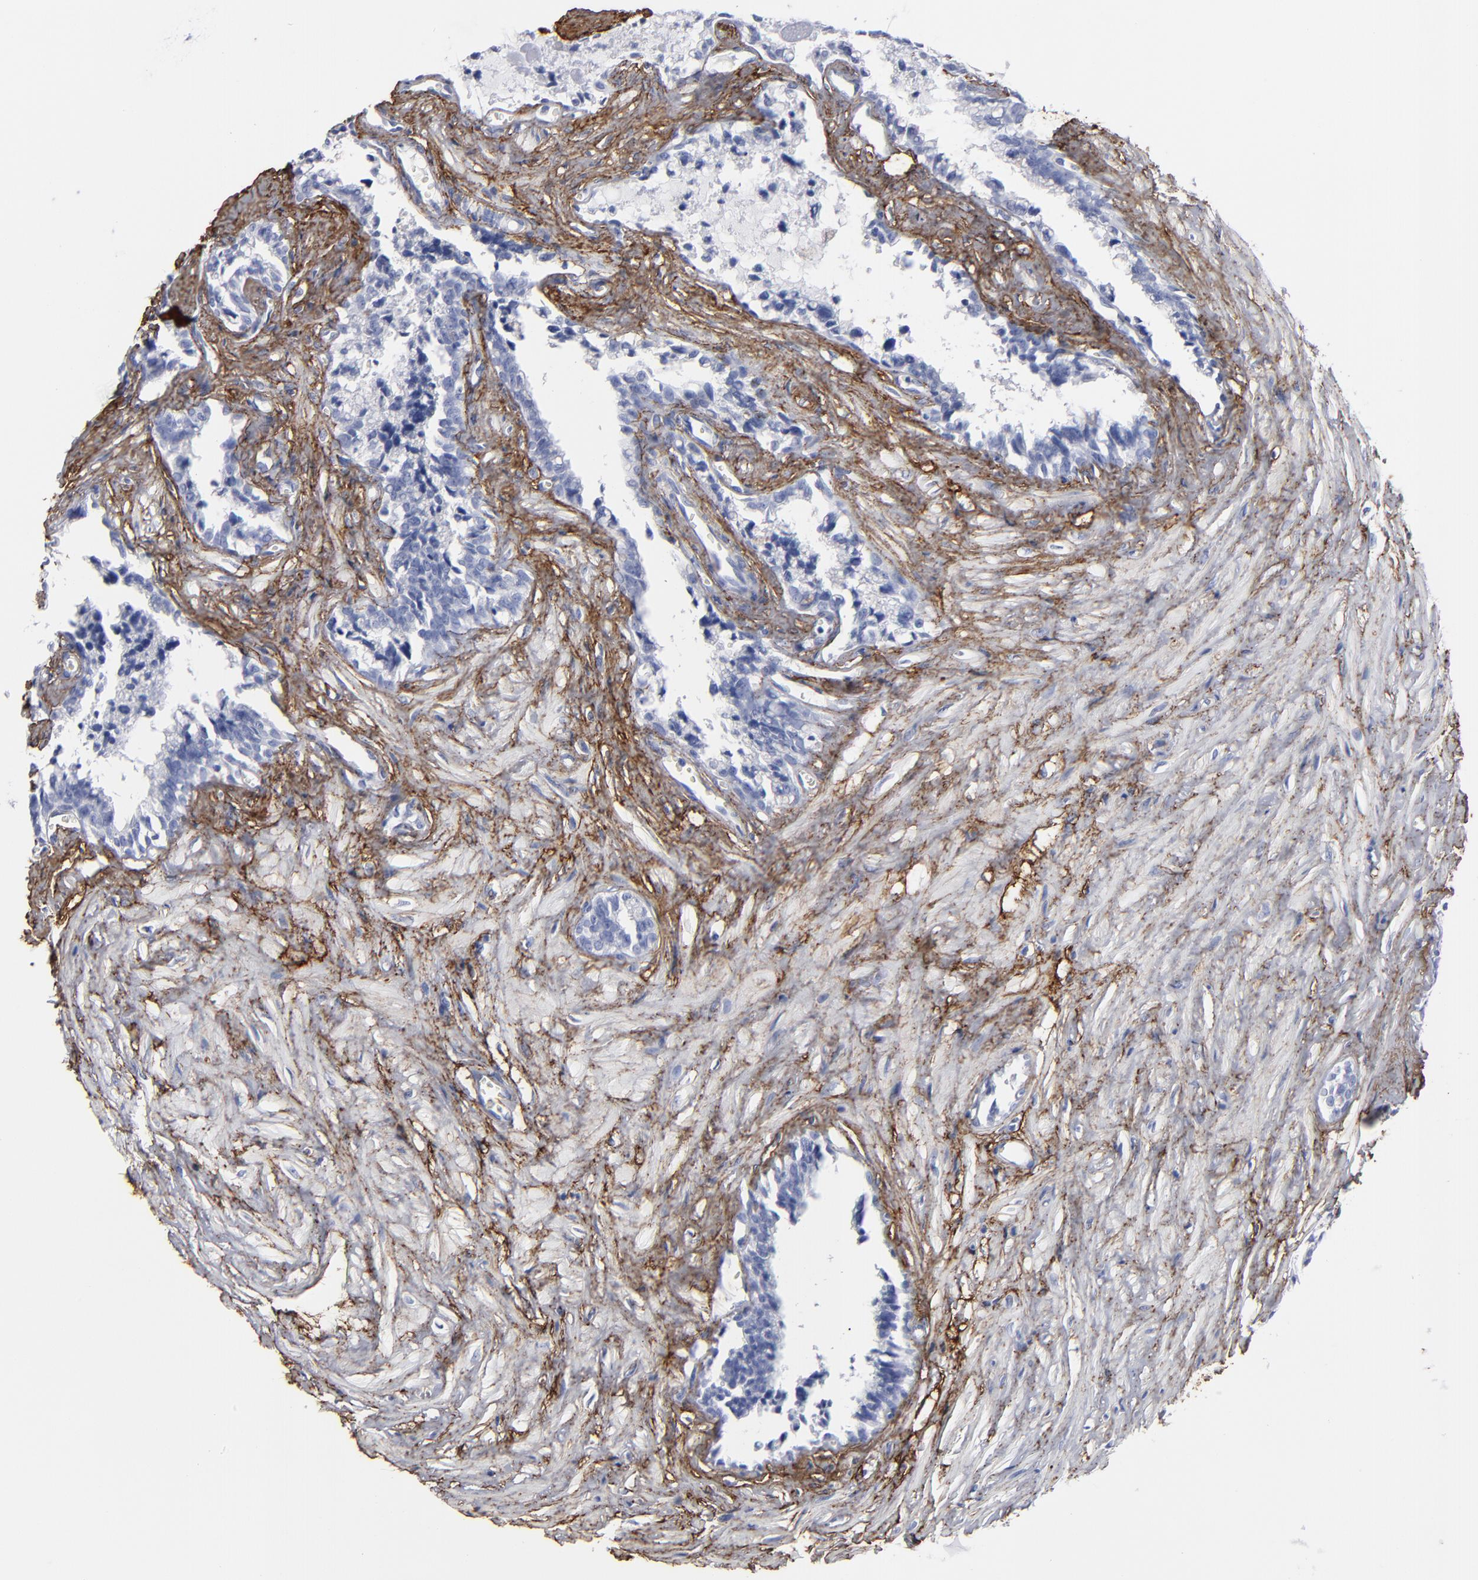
{"staining": {"intensity": "negative", "quantity": "none", "location": "none"}, "tissue": "seminal vesicle", "cell_type": "Glandular cells", "image_type": "normal", "snomed": [{"axis": "morphology", "description": "Normal tissue, NOS"}, {"axis": "topography", "description": "Seminal veicle"}], "caption": "Immunohistochemical staining of benign human seminal vesicle shows no significant positivity in glandular cells.", "gene": "EMILIN1", "patient": {"sex": "male", "age": 60}}